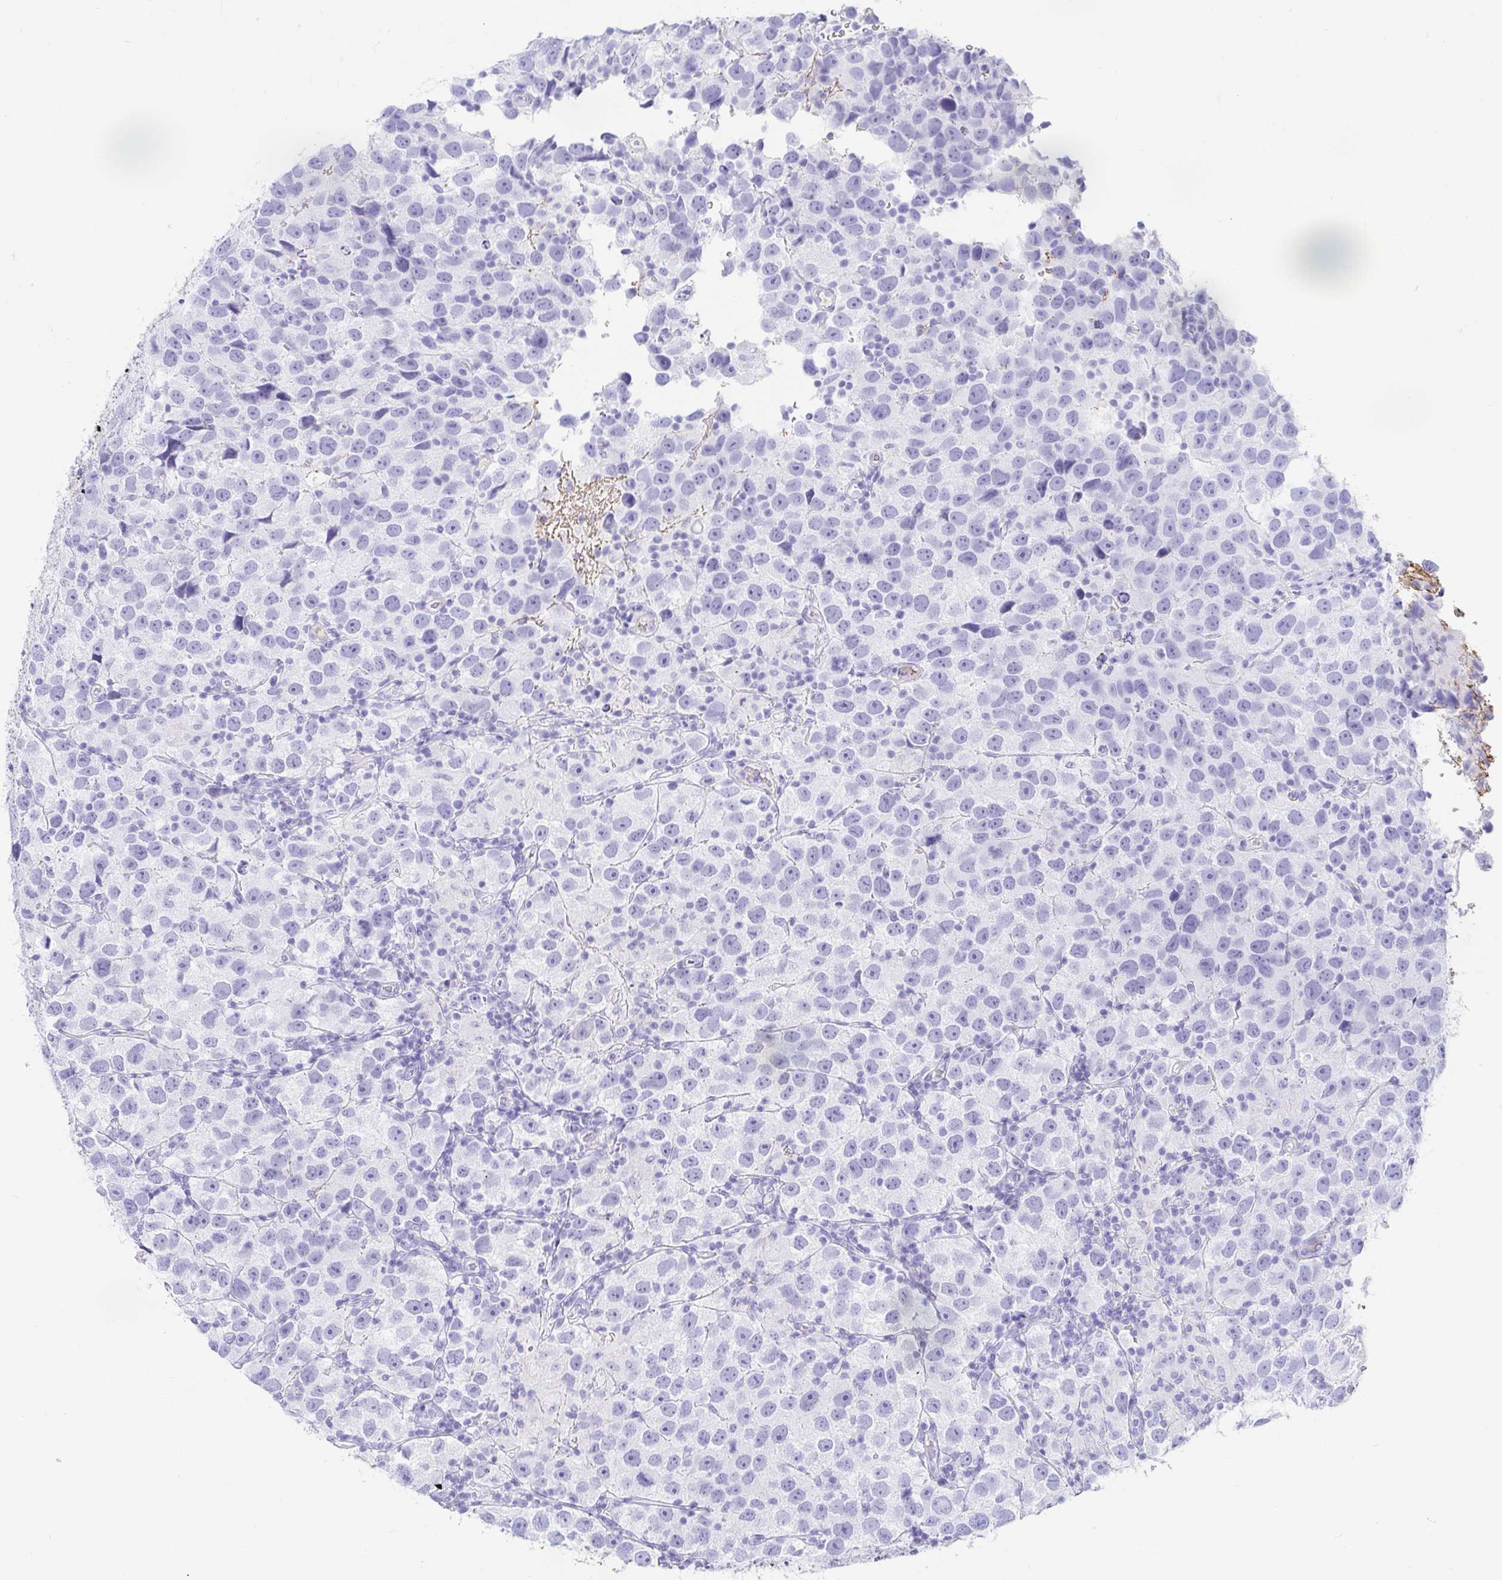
{"staining": {"intensity": "negative", "quantity": "none", "location": "none"}, "tissue": "testis cancer", "cell_type": "Tumor cells", "image_type": "cancer", "snomed": [{"axis": "morphology", "description": "Seminoma, NOS"}, {"axis": "topography", "description": "Testis"}], "caption": "Immunohistochemistry of human testis cancer demonstrates no expression in tumor cells. (Stains: DAB immunohistochemistry with hematoxylin counter stain, Microscopy: brightfield microscopy at high magnification).", "gene": "GKN1", "patient": {"sex": "male", "age": 26}}